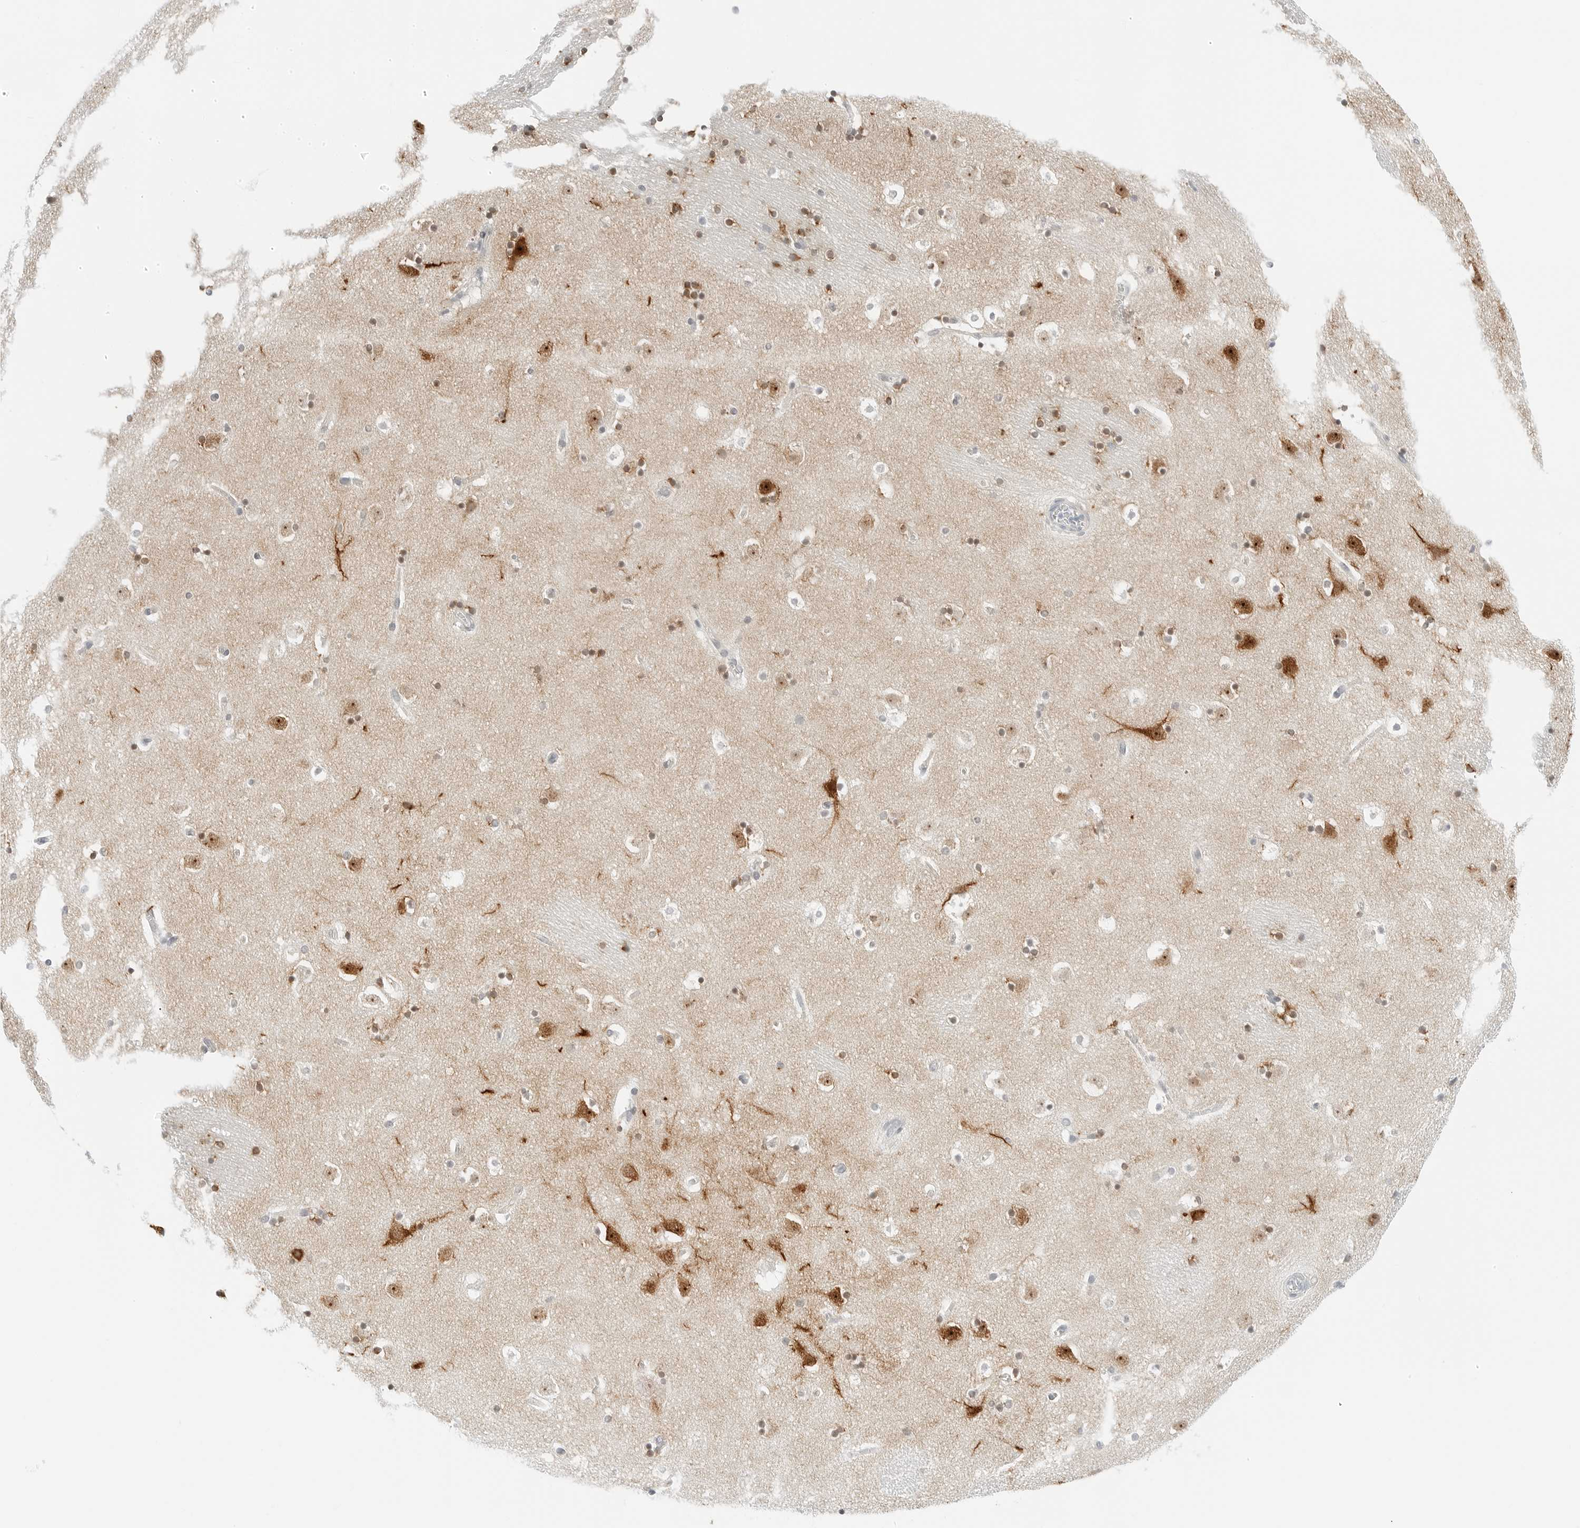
{"staining": {"intensity": "strong", "quantity": "<25%", "location": "nuclear"}, "tissue": "caudate", "cell_type": "Glial cells", "image_type": "normal", "snomed": [{"axis": "morphology", "description": "Normal tissue, NOS"}, {"axis": "topography", "description": "Lateral ventricle wall"}], "caption": "The image displays immunohistochemical staining of benign caudate. There is strong nuclear positivity is present in approximately <25% of glial cells.", "gene": "CCSAP", "patient": {"sex": "male", "age": 45}}